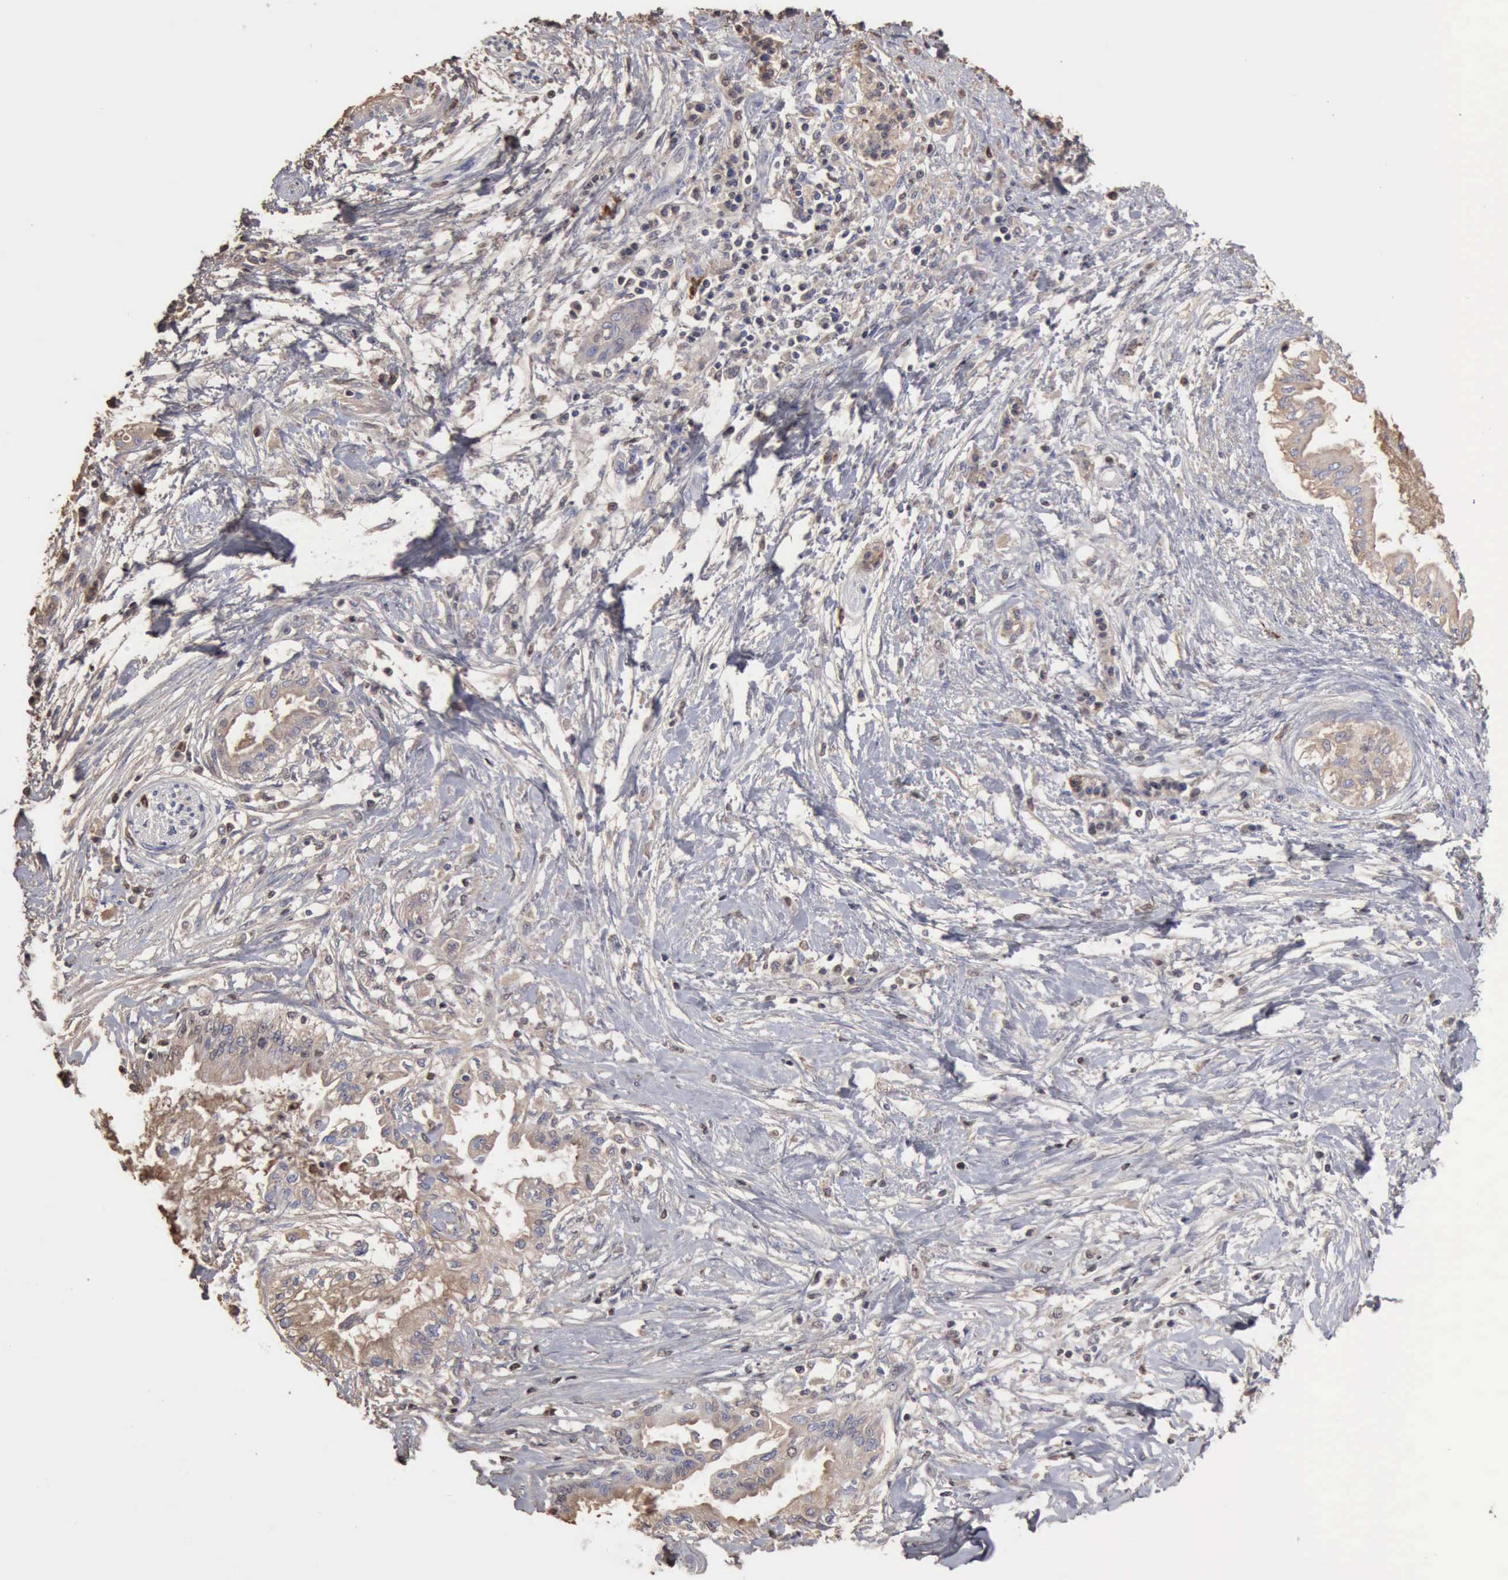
{"staining": {"intensity": "weak", "quantity": "25%-75%", "location": "cytoplasmic/membranous"}, "tissue": "pancreatic cancer", "cell_type": "Tumor cells", "image_type": "cancer", "snomed": [{"axis": "morphology", "description": "Adenocarcinoma, NOS"}, {"axis": "topography", "description": "Pancreas"}], "caption": "Immunohistochemistry of adenocarcinoma (pancreatic) displays low levels of weak cytoplasmic/membranous positivity in approximately 25%-75% of tumor cells.", "gene": "SERPINA1", "patient": {"sex": "female", "age": 64}}